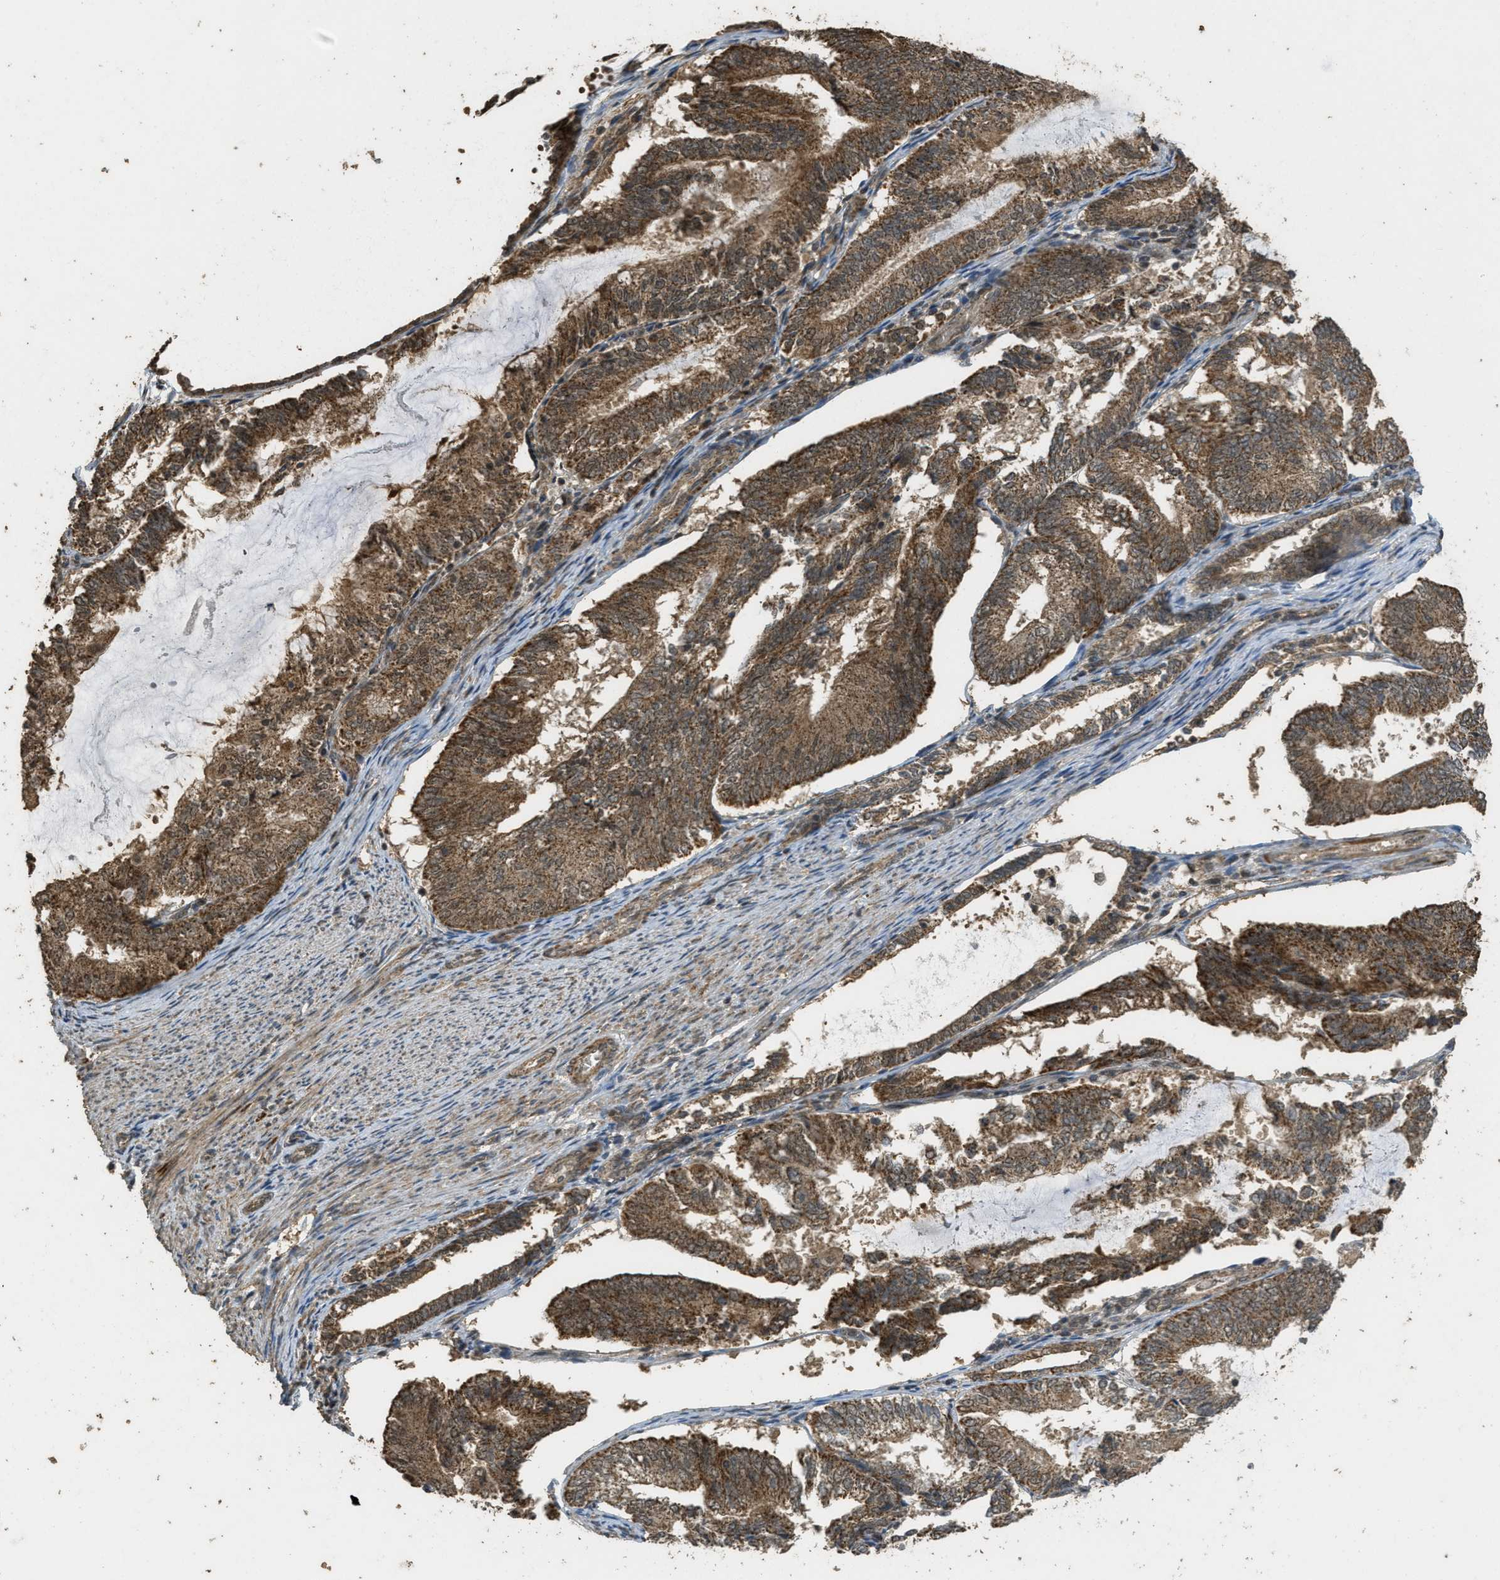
{"staining": {"intensity": "moderate", "quantity": ">75%", "location": "cytoplasmic/membranous"}, "tissue": "endometrial cancer", "cell_type": "Tumor cells", "image_type": "cancer", "snomed": [{"axis": "morphology", "description": "Adenocarcinoma, NOS"}, {"axis": "topography", "description": "Endometrium"}], "caption": "Protein analysis of adenocarcinoma (endometrial) tissue displays moderate cytoplasmic/membranous staining in approximately >75% of tumor cells.", "gene": "CTPS1", "patient": {"sex": "female", "age": 81}}